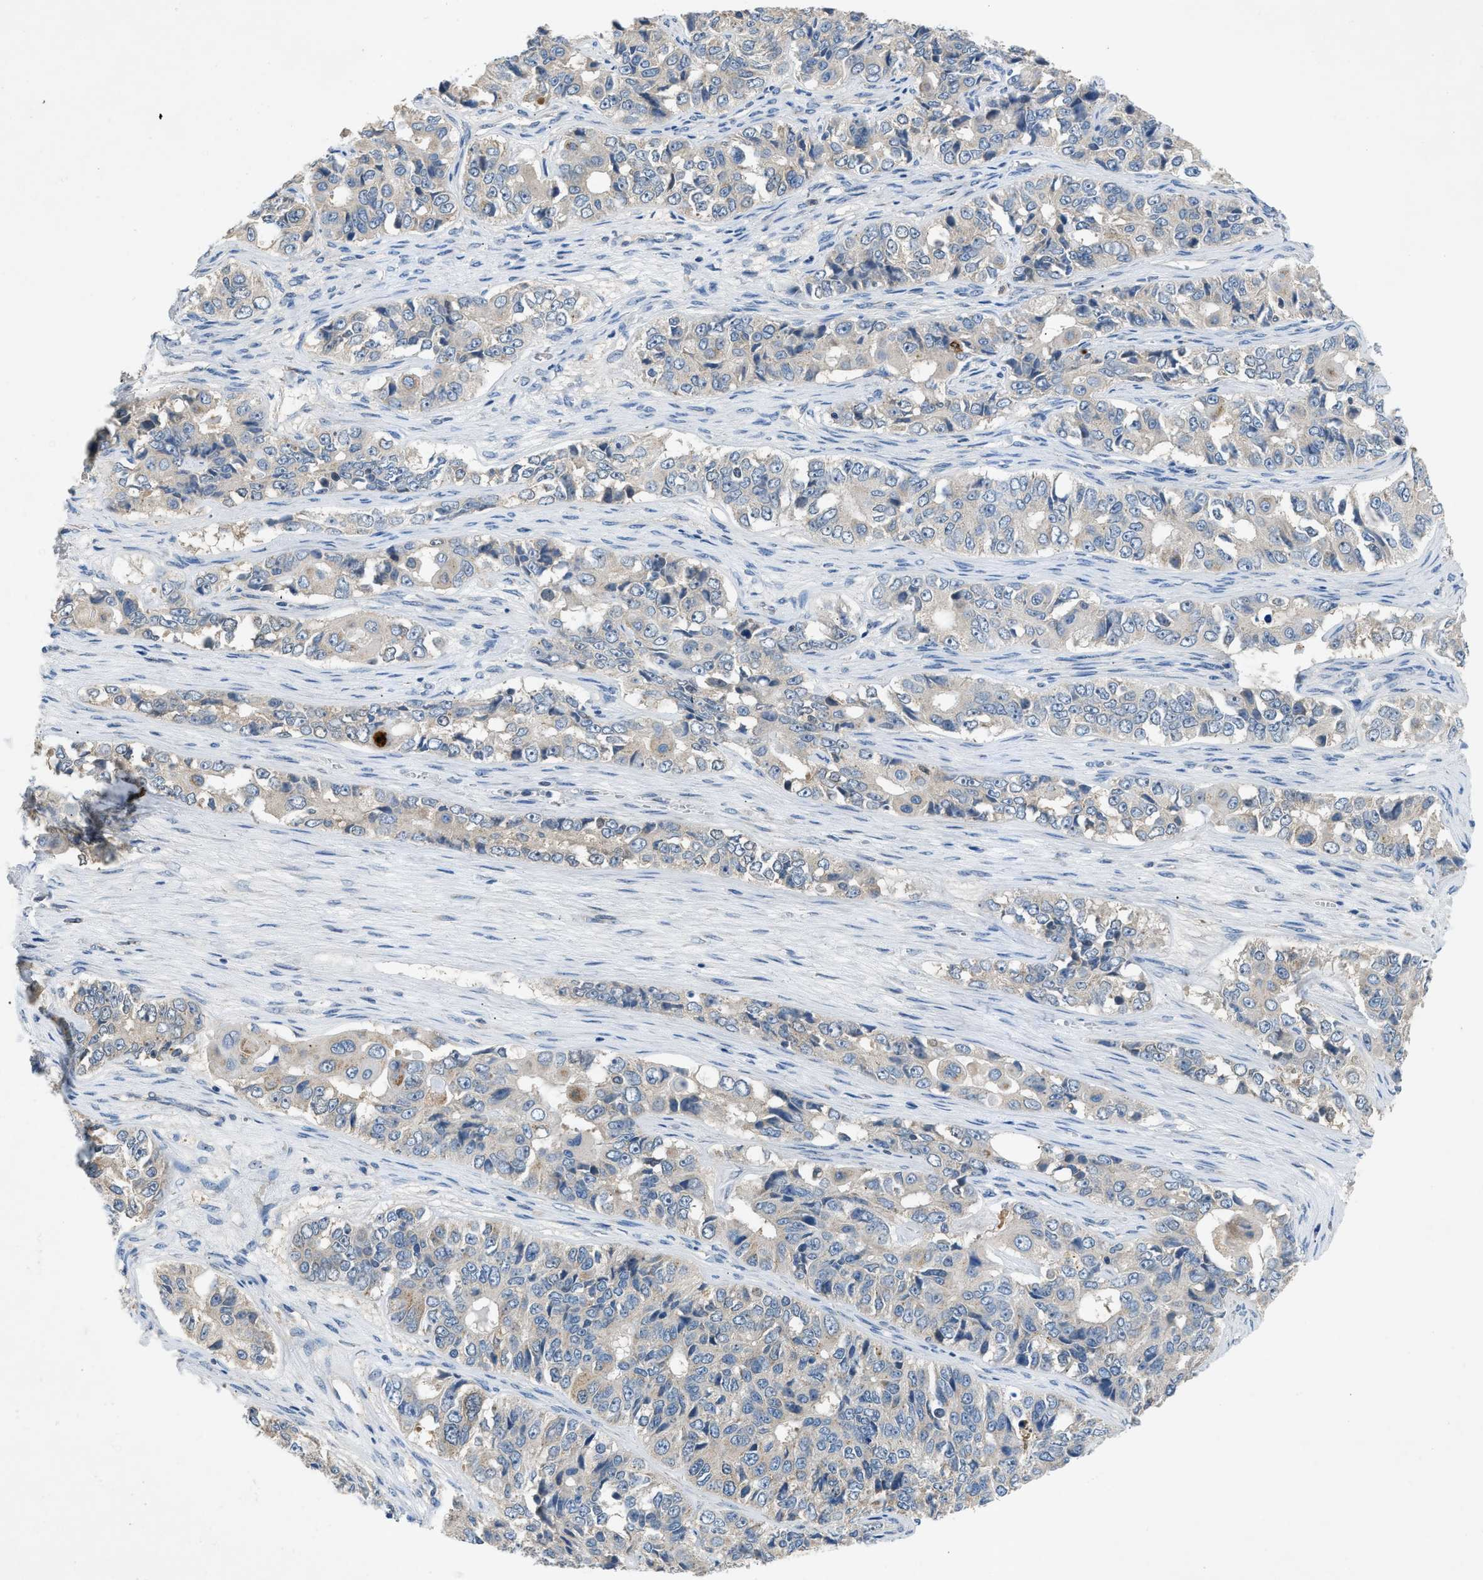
{"staining": {"intensity": "negative", "quantity": "none", "location": "none"}, "tissue": "ovarian cancer", "cell_type": "Tumor cells", "image_type": "cancer", "snomed": [{"axis": "morphology", "description": "Carcinoma, endometroid"}, {"axis": "topography", "description": "Ovary"}], "caption": "Ovarian cancer (endometroid carcinoma) stained for a protein using immunohistochemistry exhibits no positivity tumor cells.", "gene": "TOMM34", "patient": {"sex": "female", "age": 51}}